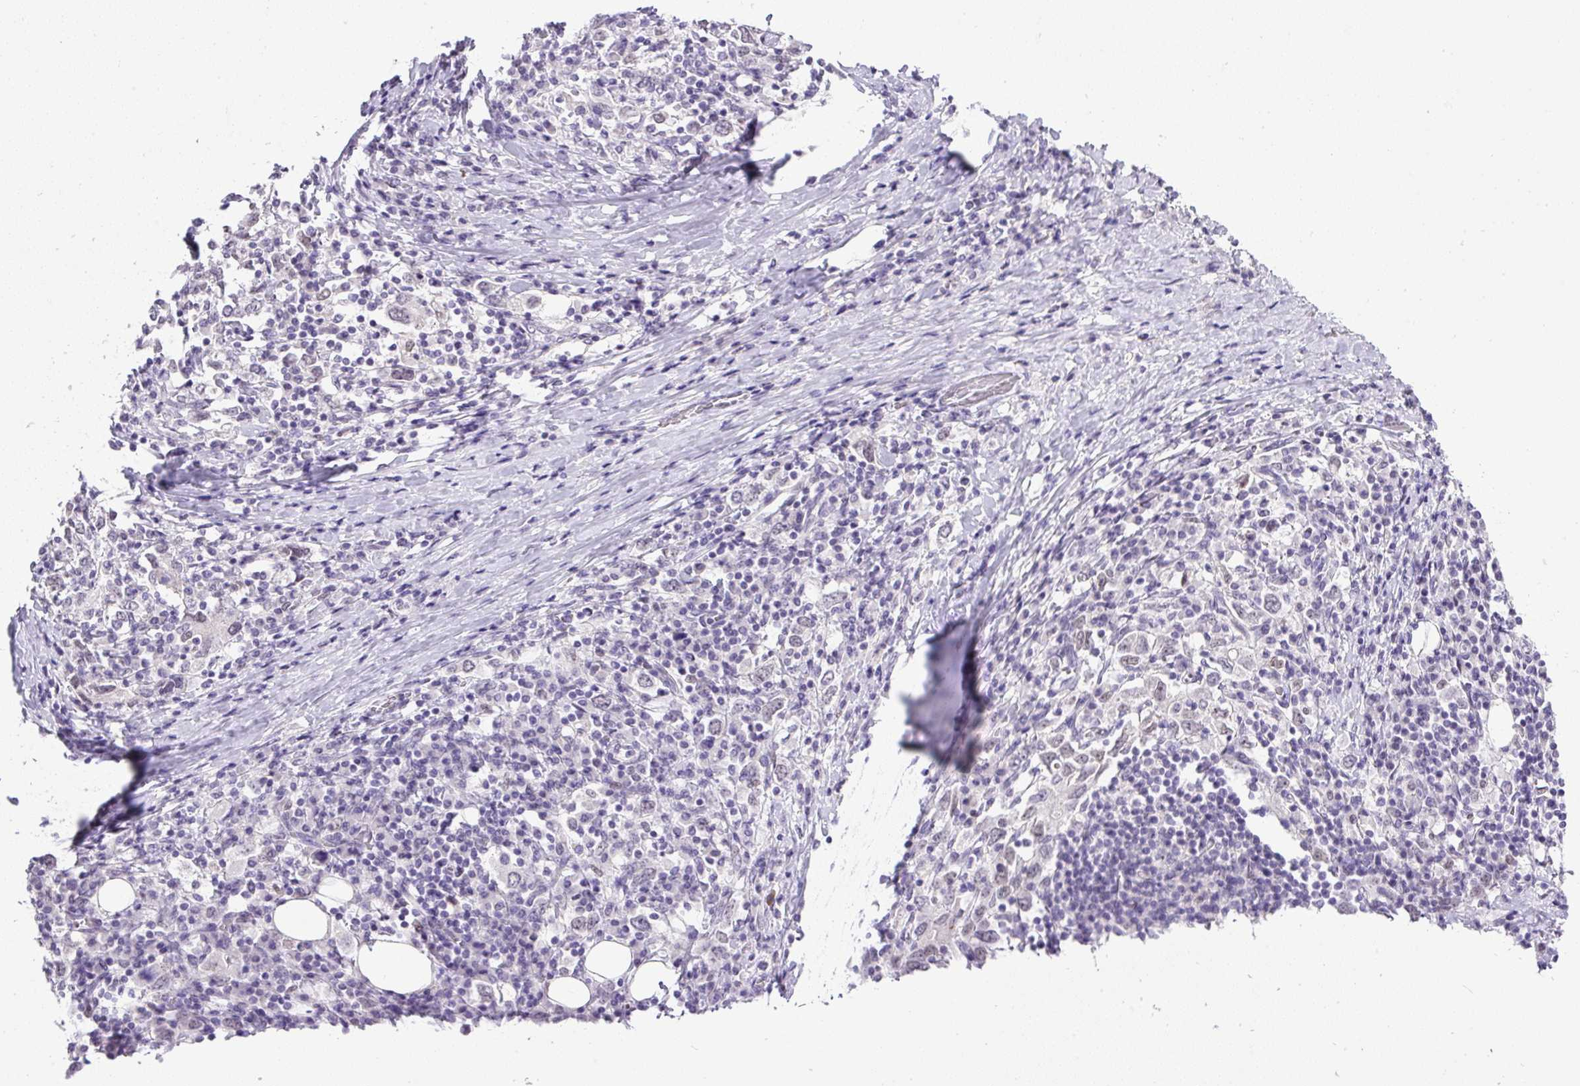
{"staining": {"intensity": "weak", "quantity": "<25%", "location": "nuclear"}, "tissue": "stomach cancer", "cell_type": "Tumor cells", "image_type": "cancer", "snomed": [{"axis": "morphology", "description": "Adenocarcinoma, NOS"}, {"axis": "topography", "description": "Stomach, upper"}, {"axis": "topography", "description": "Stomach"}], "caption": "Immunohistochemistry image of neoplastic tissue: adenocarcinoma (stomach) stained with DAB displays no significant protein positivity in tumor cells.", "gene": "WNT10B", "patient": {"sex": "male", "age": 62}}